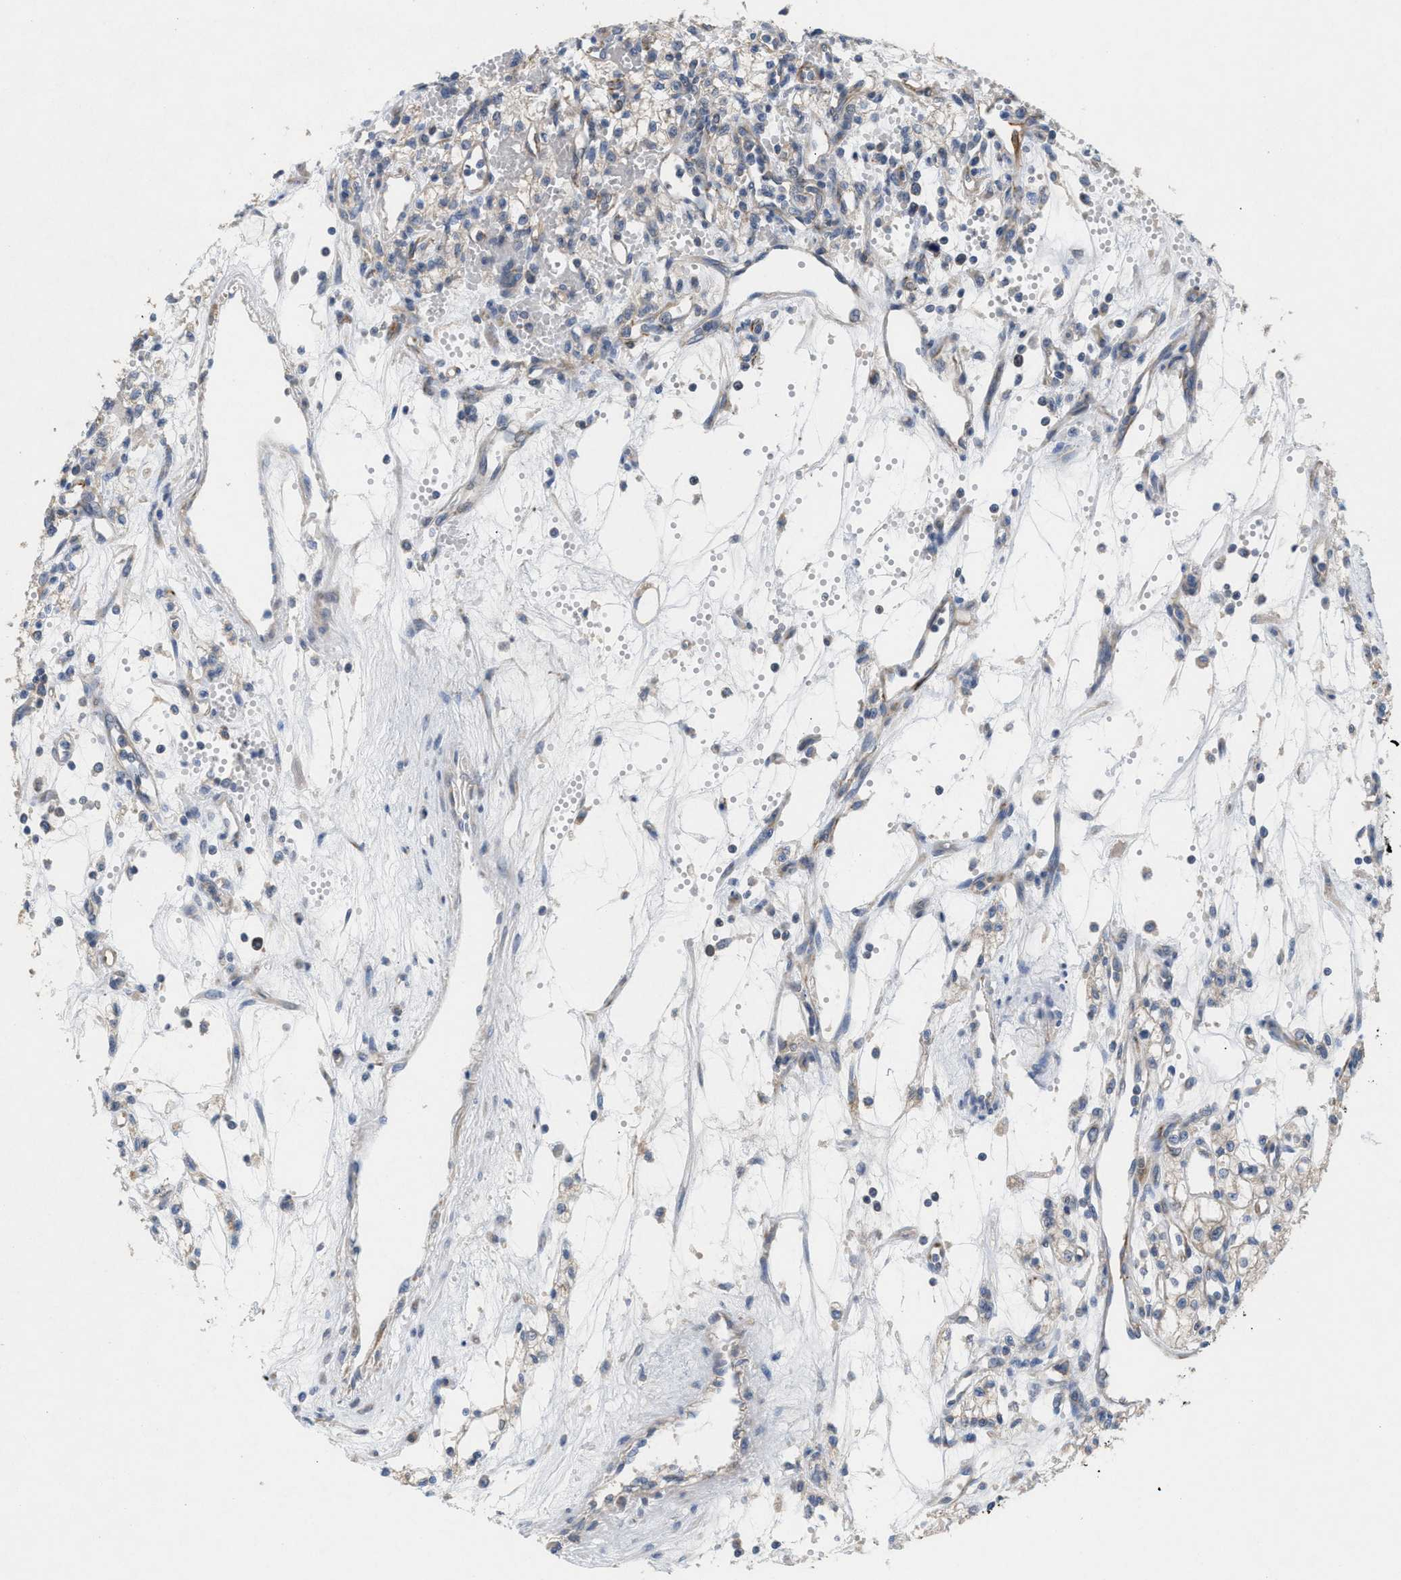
{"staining": {"intensity": "negative", "quantity": "none", "location": "none"}, "tissue": "renal cancer", "cell_type": "Tumor cells", "image_type": "cancer", "snomed": [{"axis": "morphology", "description": "Adenocarcinoma, NOS"}, {"axis": "topography", "description": "Kidney"}], "caption": "DAB immunohistochemical staining of renal adenocarcinoma reveals no significant positivity in tumor cells.", "gene": "UBAP2", "patient": {"sex": "male", "age": 59}}